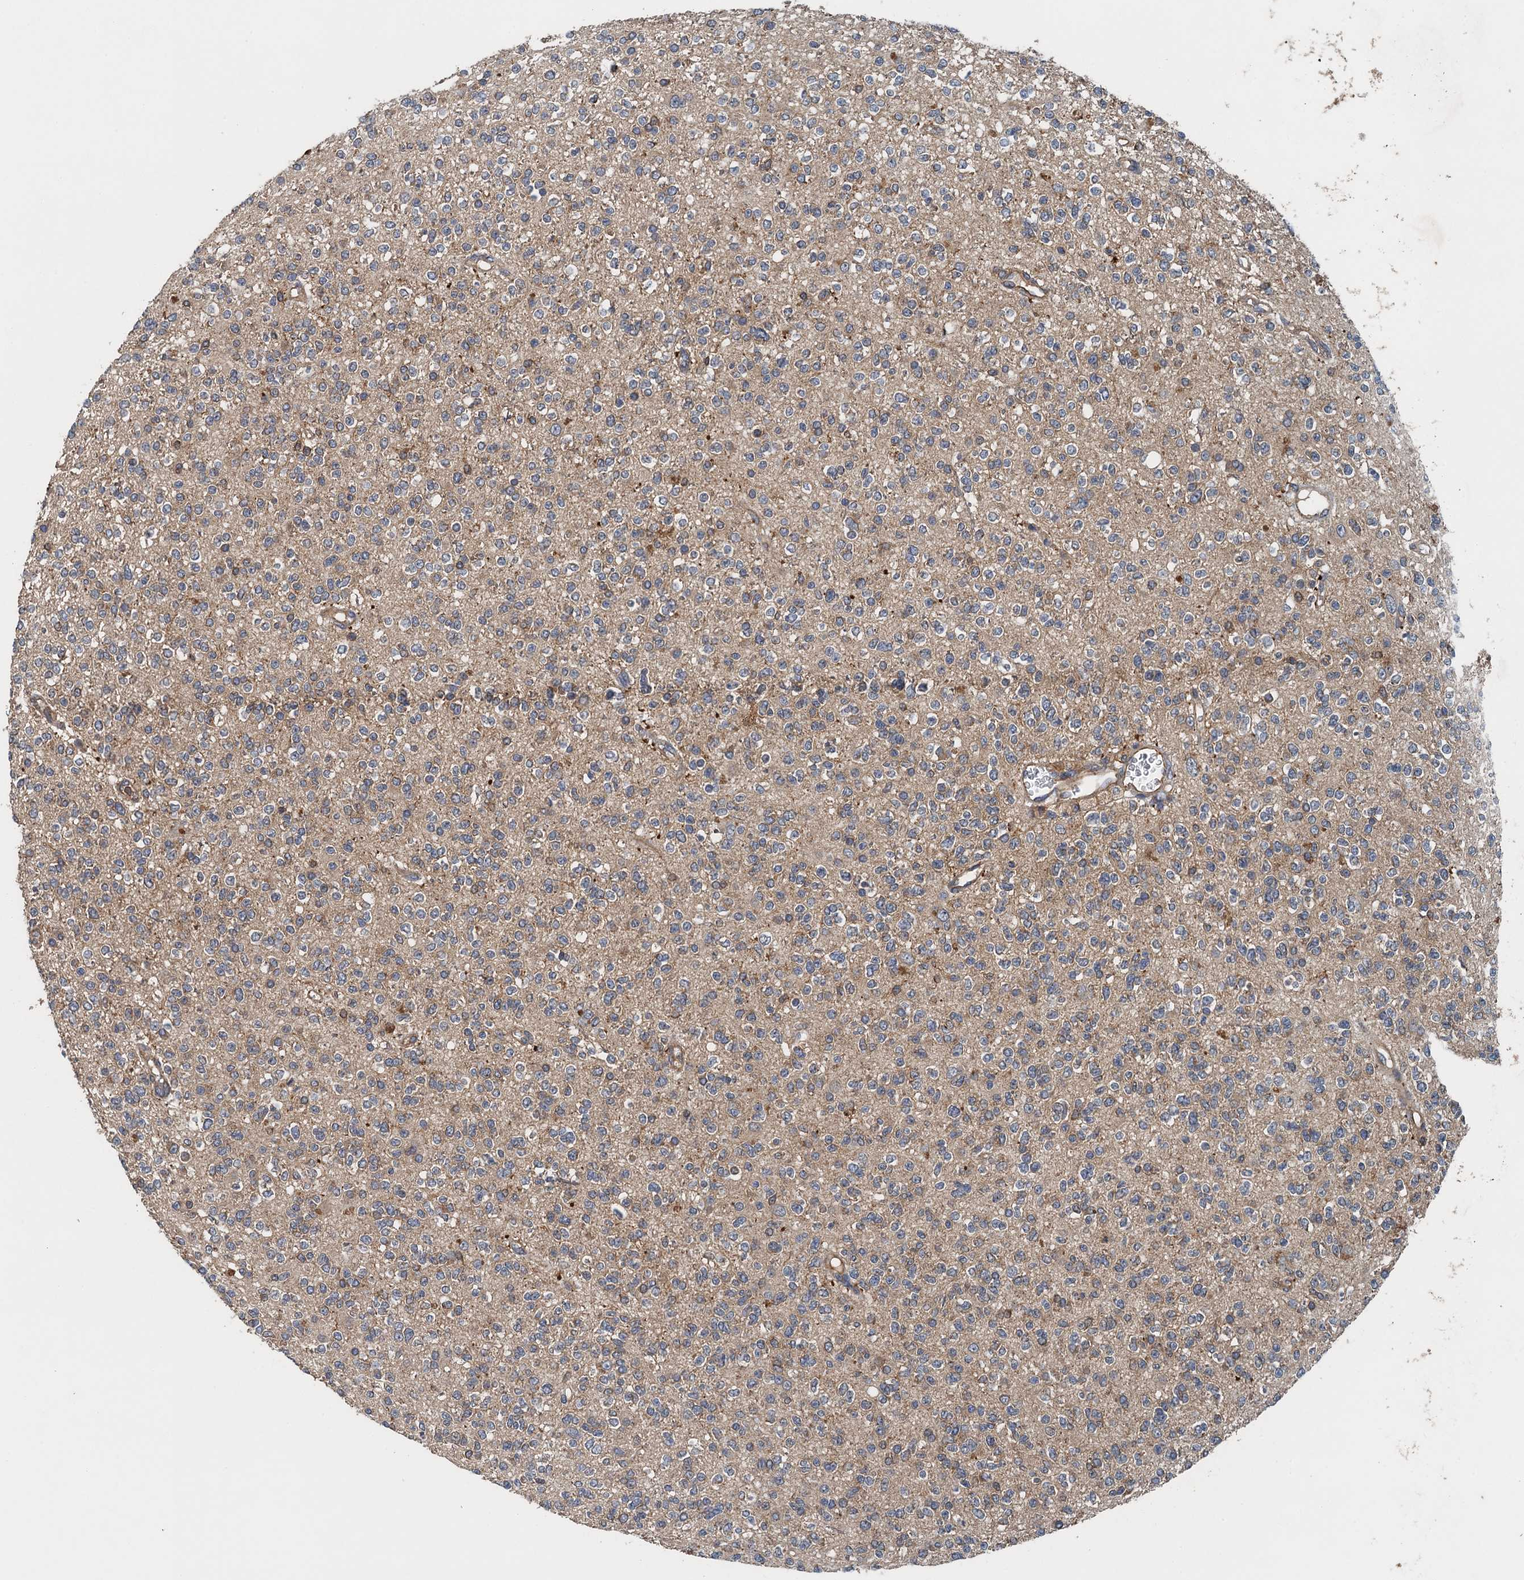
{"staining": {"intensity": "negative", "quantity": "none", "location": "none"}, "tissue": "glioma", "cell_type": "Tumor cells", "image_type": "cancer", "snomed": [{"axis": "morphology", "description": "Glioma, malignant, High grade"}, {"axis": "topography", "description": "Brain"}], "caption": "Immunohistochemistry of human glioma shows no expression in tumor cells.", "gene": "BORCS5", "patient": {"sex": "male", "age": 34}}